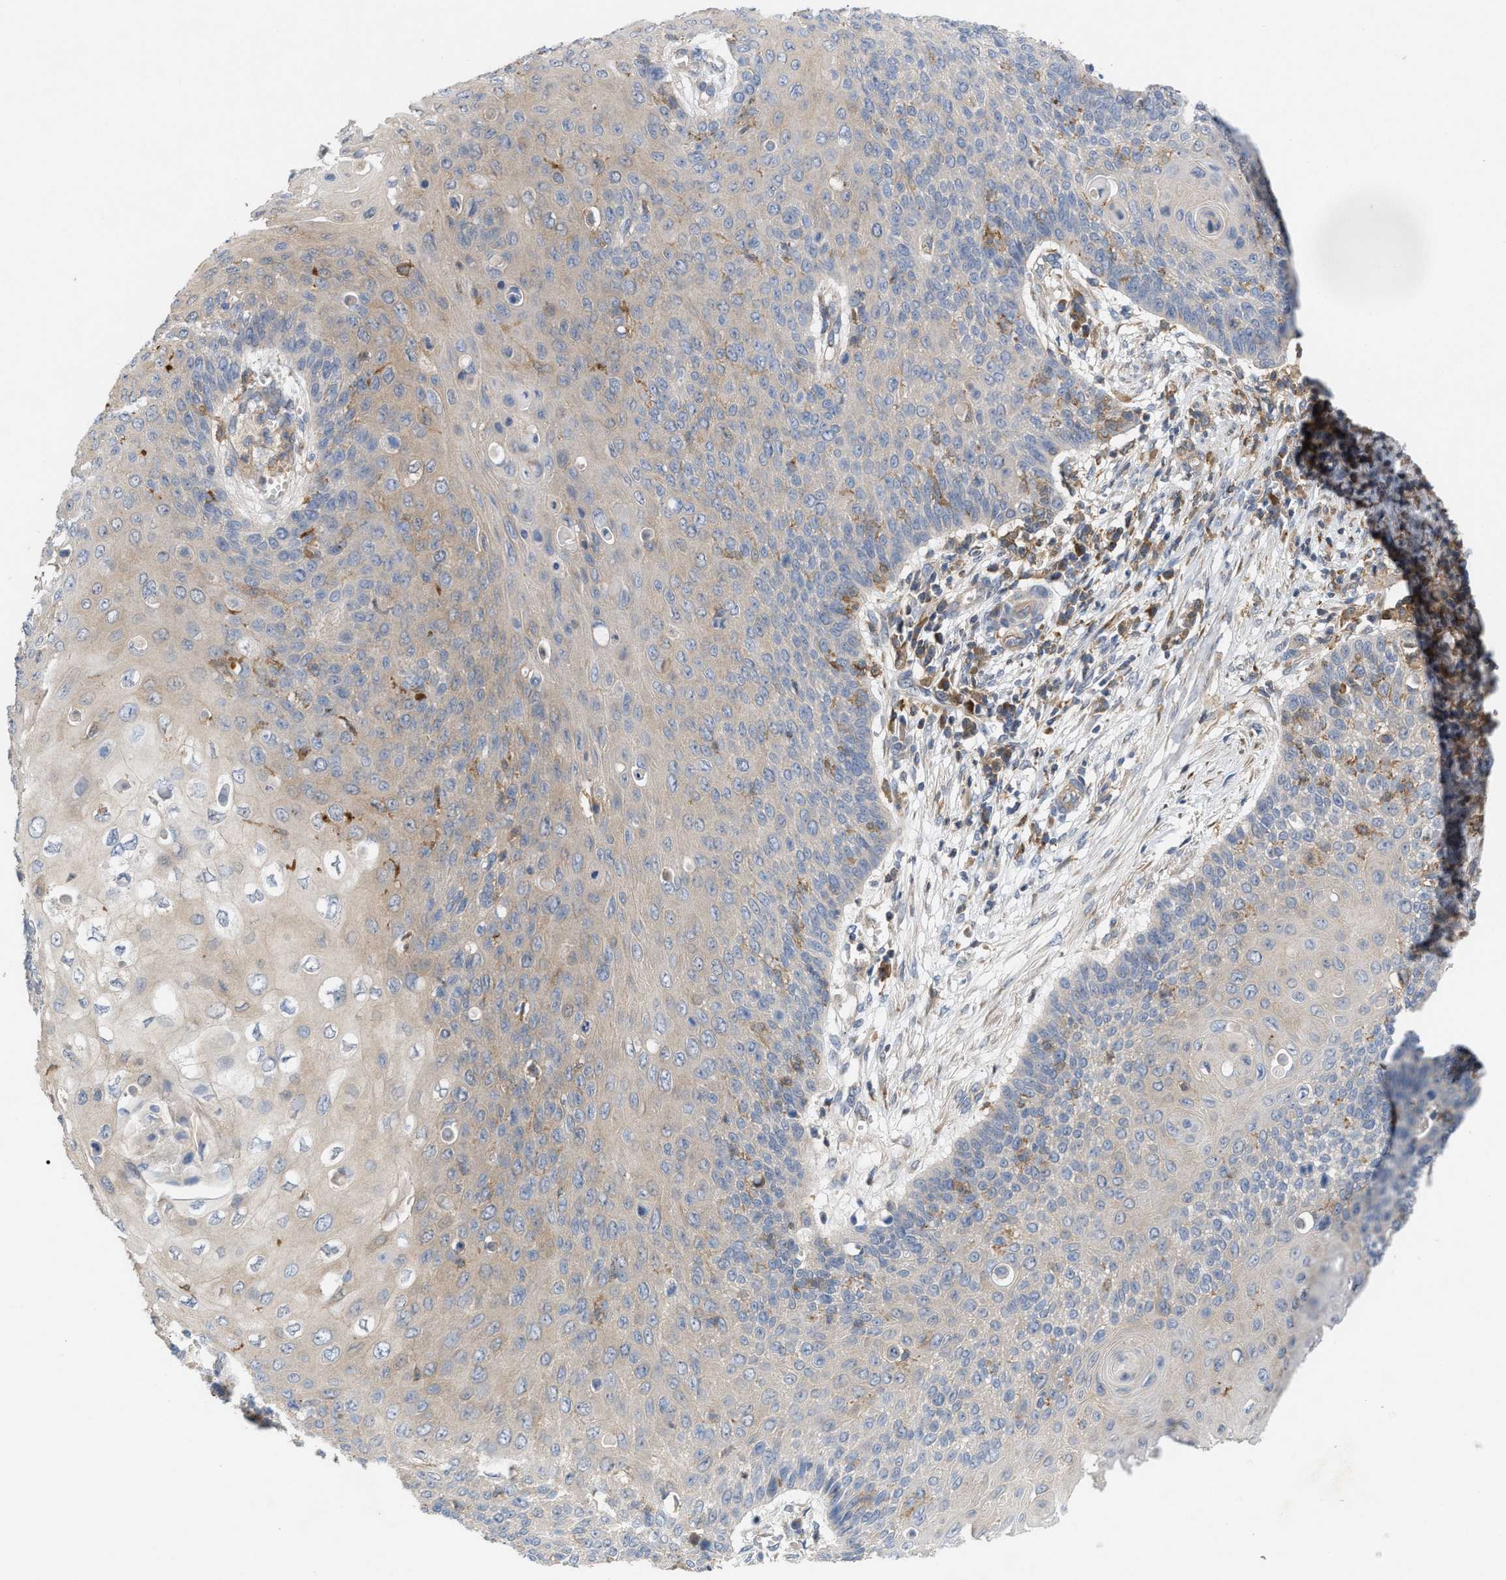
{"staining": {"intensity": "weak", "quantity": "25%-75%", "location": "cytoplasmic/membranous"}, "tissue": "cervical cancer", "cell_type": "Tumor cells", "image_type": "cancer", "snomed": [{"axis": "morphology", "description": "Squamous cell carcinoma, NOS"}, {"axis": "topography", "description": "Cervix"}], "caption": "Protein expression analysis of human cervical cancer (squamous cell carcinoma) reveals weak cytoplasmic/membranous staining in approximately 25%-75% of tumor cells.", "gene": "DBNL", "patient": {"sex": "female", "age": 39}}